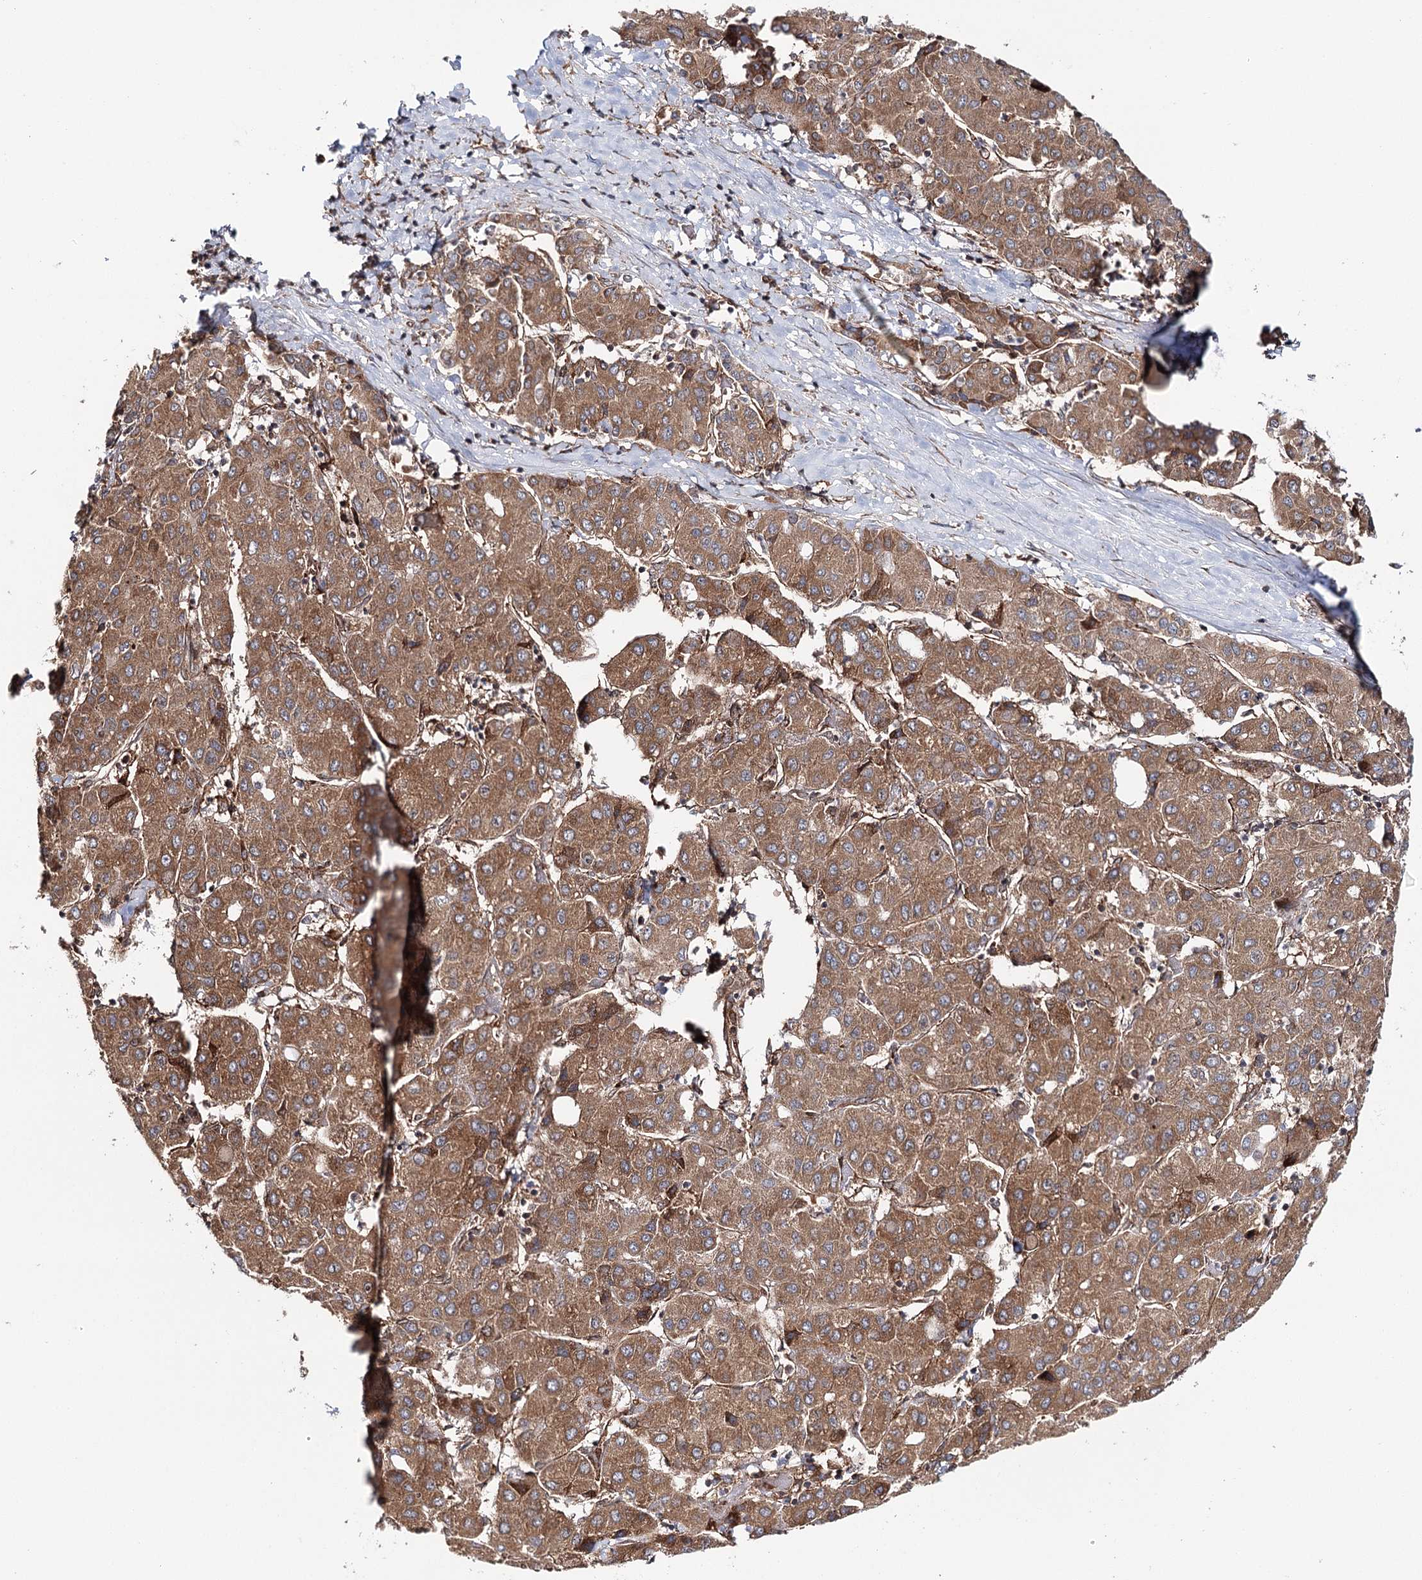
{"staining": {"intensity": "moderate", "quantity": ">75%", "location": "cytoplasmic/membranous"}, "tissue": "liver cancer", "cell_type": "Tumor cells", "image_type": "cancer", "snomed": [{"axis": "morphology", "description": "Carcinoma, Hepatocellular, NOS"}, {"axis": "topography", "description": "Liver"}], "caption": "Human hepatocellular carcinoma (liver) stained for a protein (brown) reveals moderate cytoplasmic/membranous positive positivity in approximately >75% of tumor cells.", "gene": "MKNK1", "patient": {"sex": "male", "age": 65}}